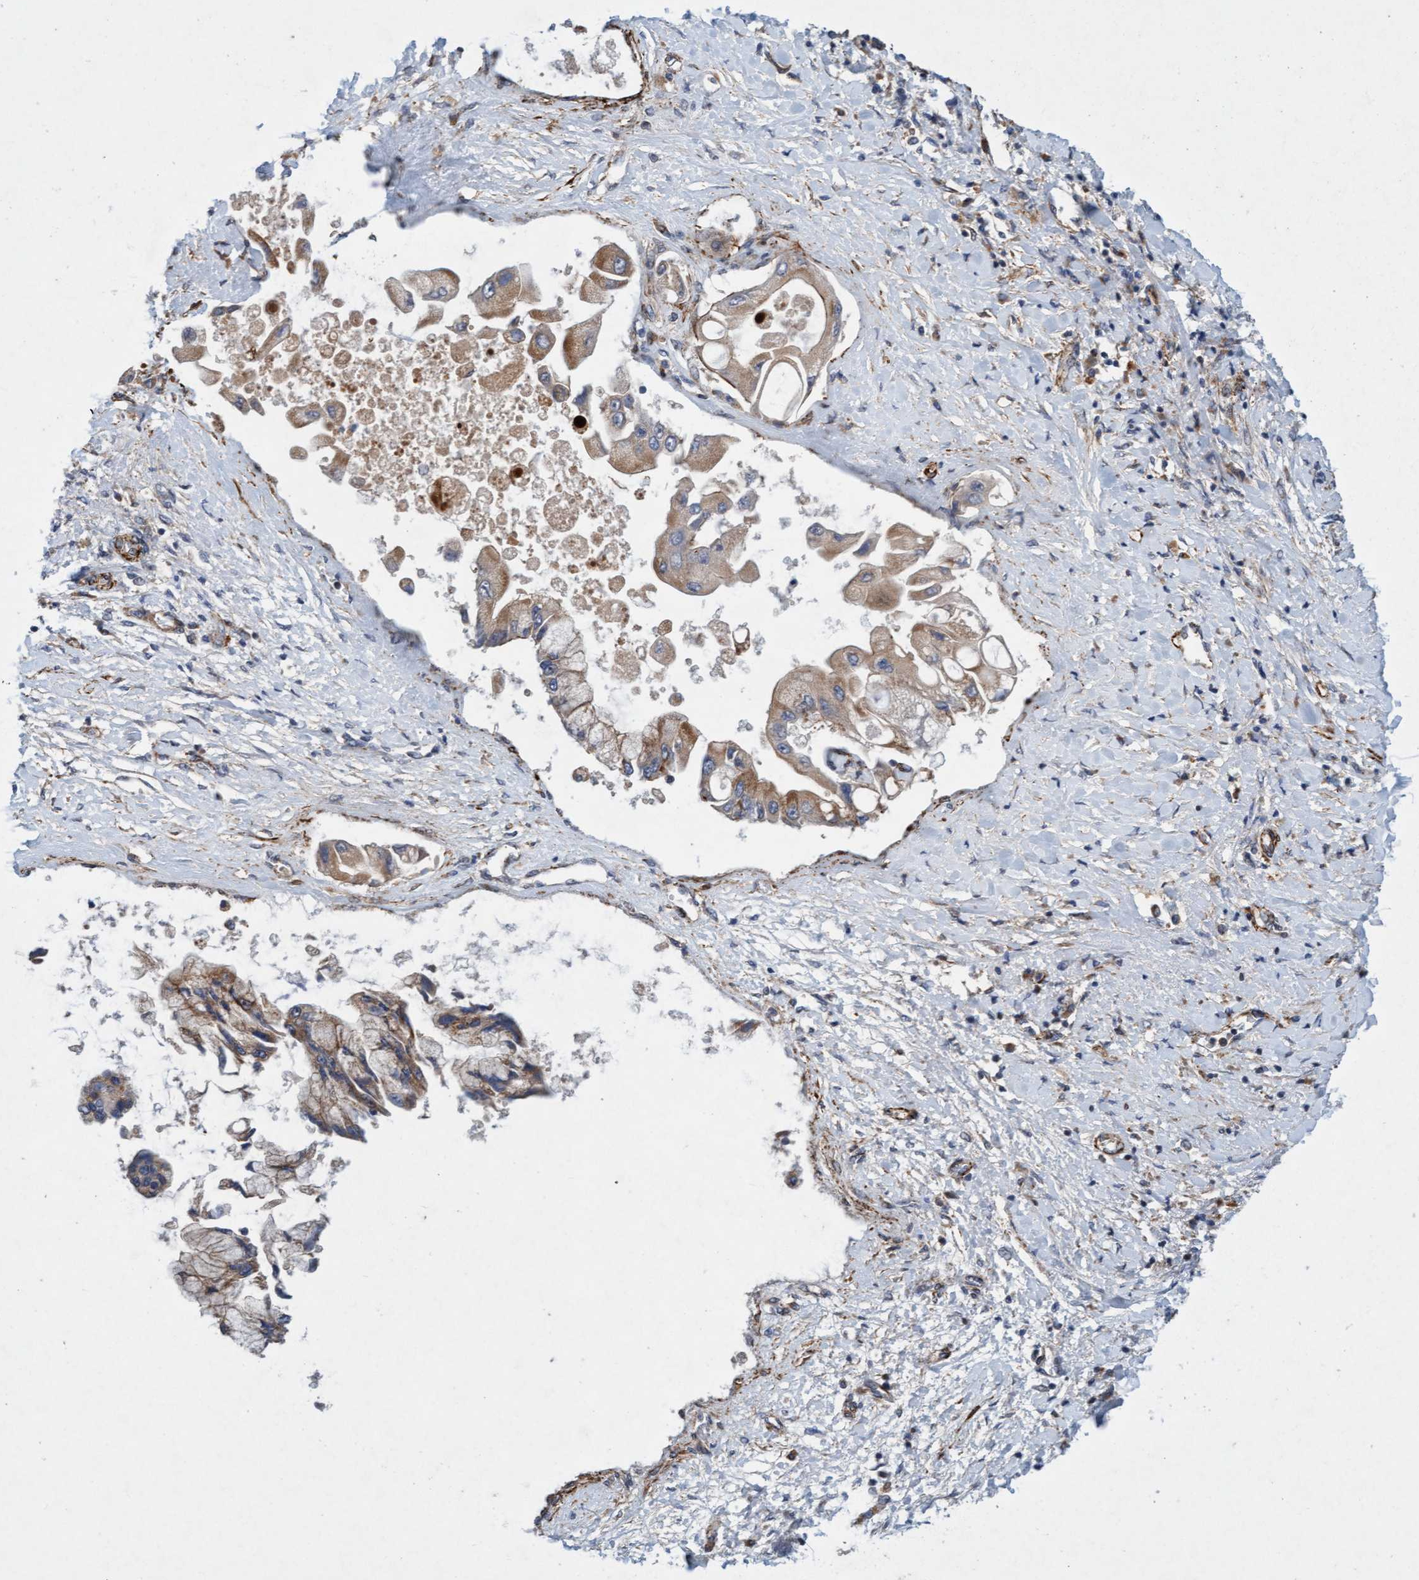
{"staining": {"intensity": "moderate", "quantity": ">75%", "location": "cytoplasmic/membranous"}, "tissue": "liver cancer", "cell_type": "Tumor cells", "image_type": "cancer", "snomed": [{"axis": "morphology", "description": "Cholangiocarcinoma"}, {"axis": "topography", "description": "Liver"}], "caption": "Moderate cytoplasmic/membranous protein expression is seen in about >75% of tumor cells in liver cholangiocarcinoma.", "gene": "TMEM70", "patient": {"sex": "male", "age": 50}}